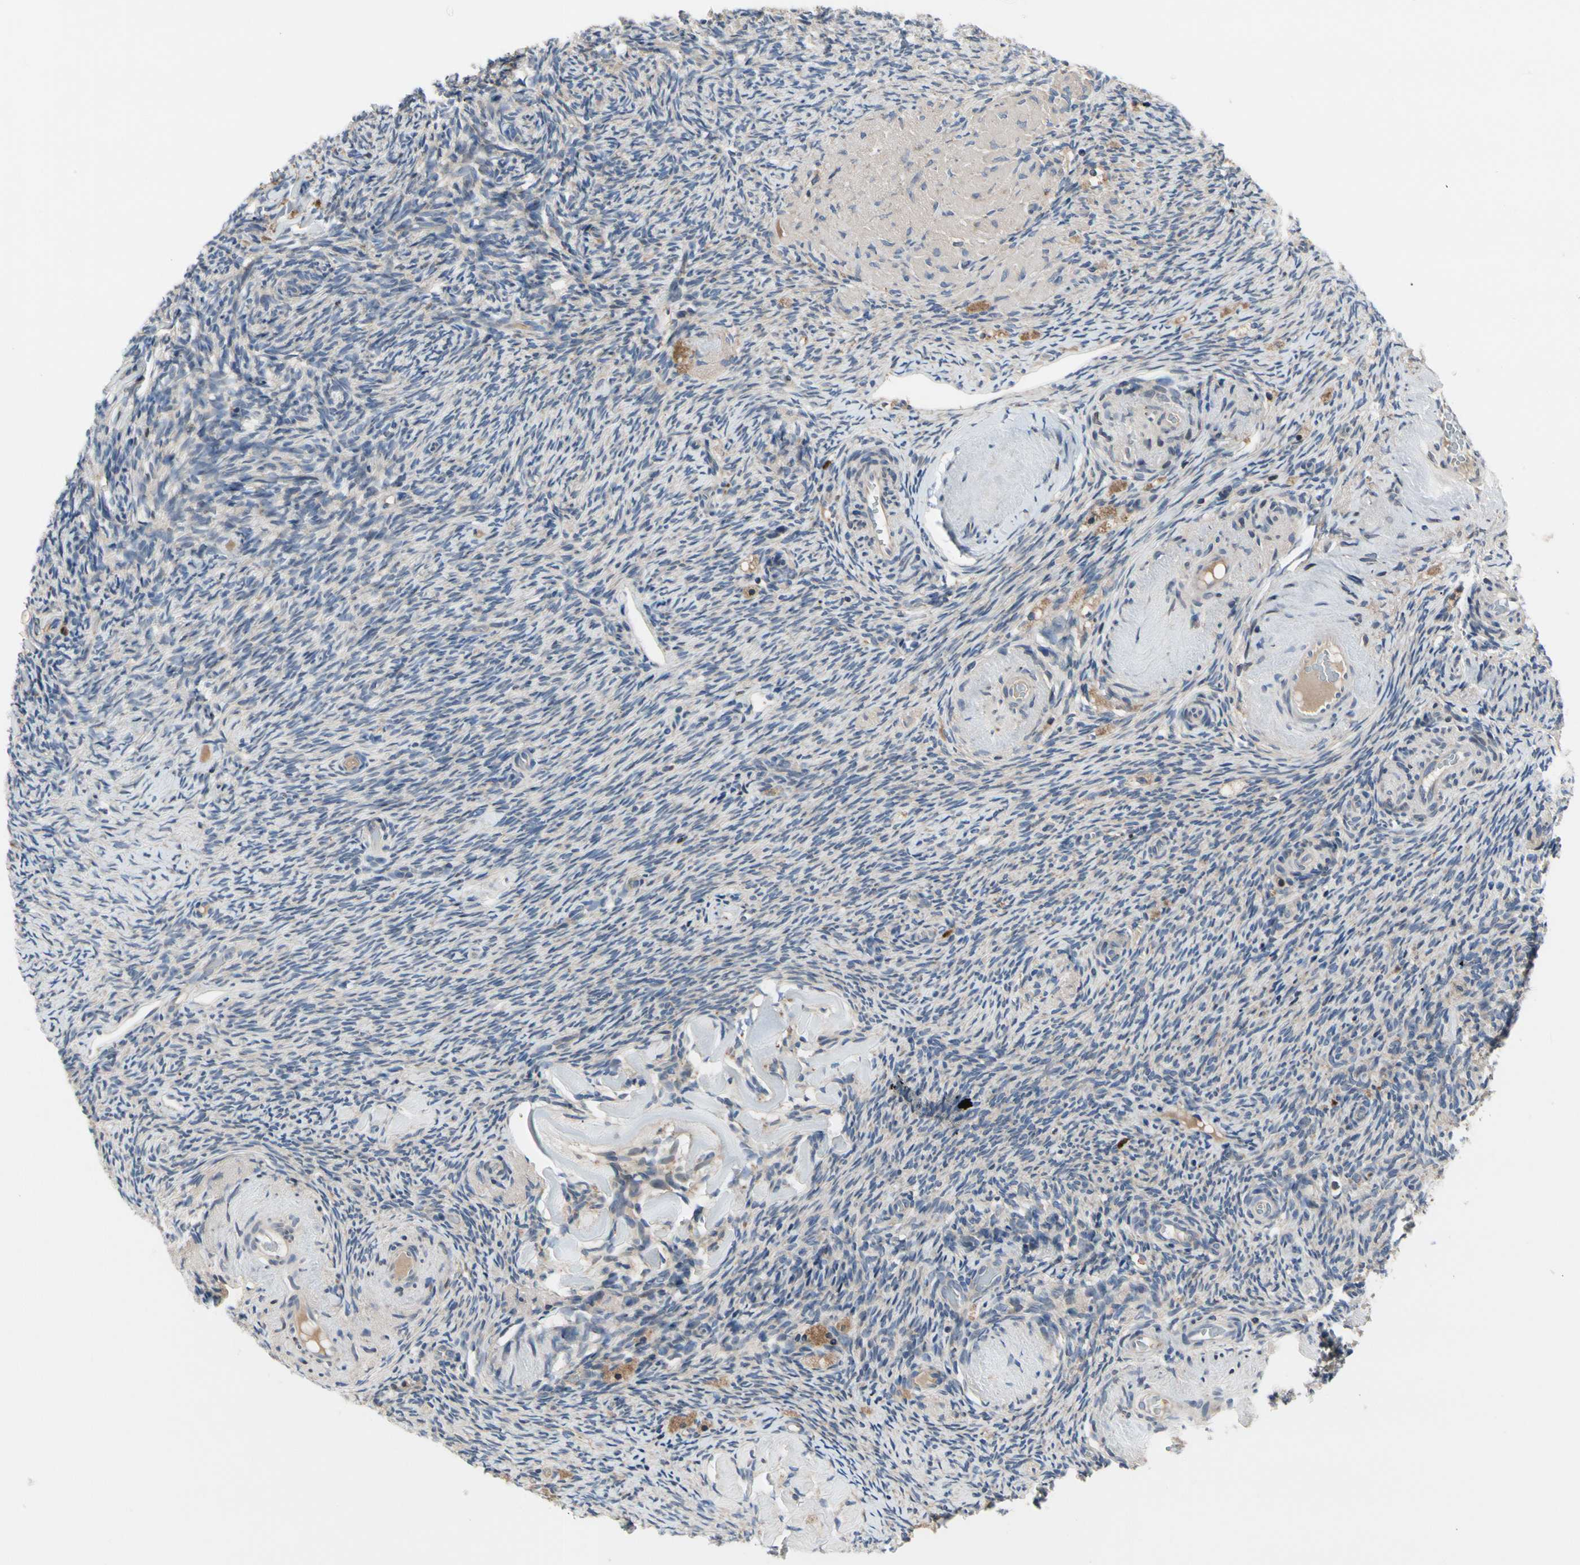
{"staining": {"intensity": "weak", "quantity": ">75%", "location": "cytoplasmic/membranous"}, "tissue": "ovary", "cell_type": "Follicle cells", "image_type": "normal", "snomed": [{"axis": "morphology", "description": "Normal tissue, NOS"}, {"axis": "topography", "description": "Ovary"}], "caption": "Immunohistochemistry (IHC) image of normal ovary stained for a protein (brown), which displays low levels of weak cytoplasmic/membranous positivity in about >75% of follicle cells.", "gene": "MMEL1", "patient": {"sex": "female", "age": 60}}